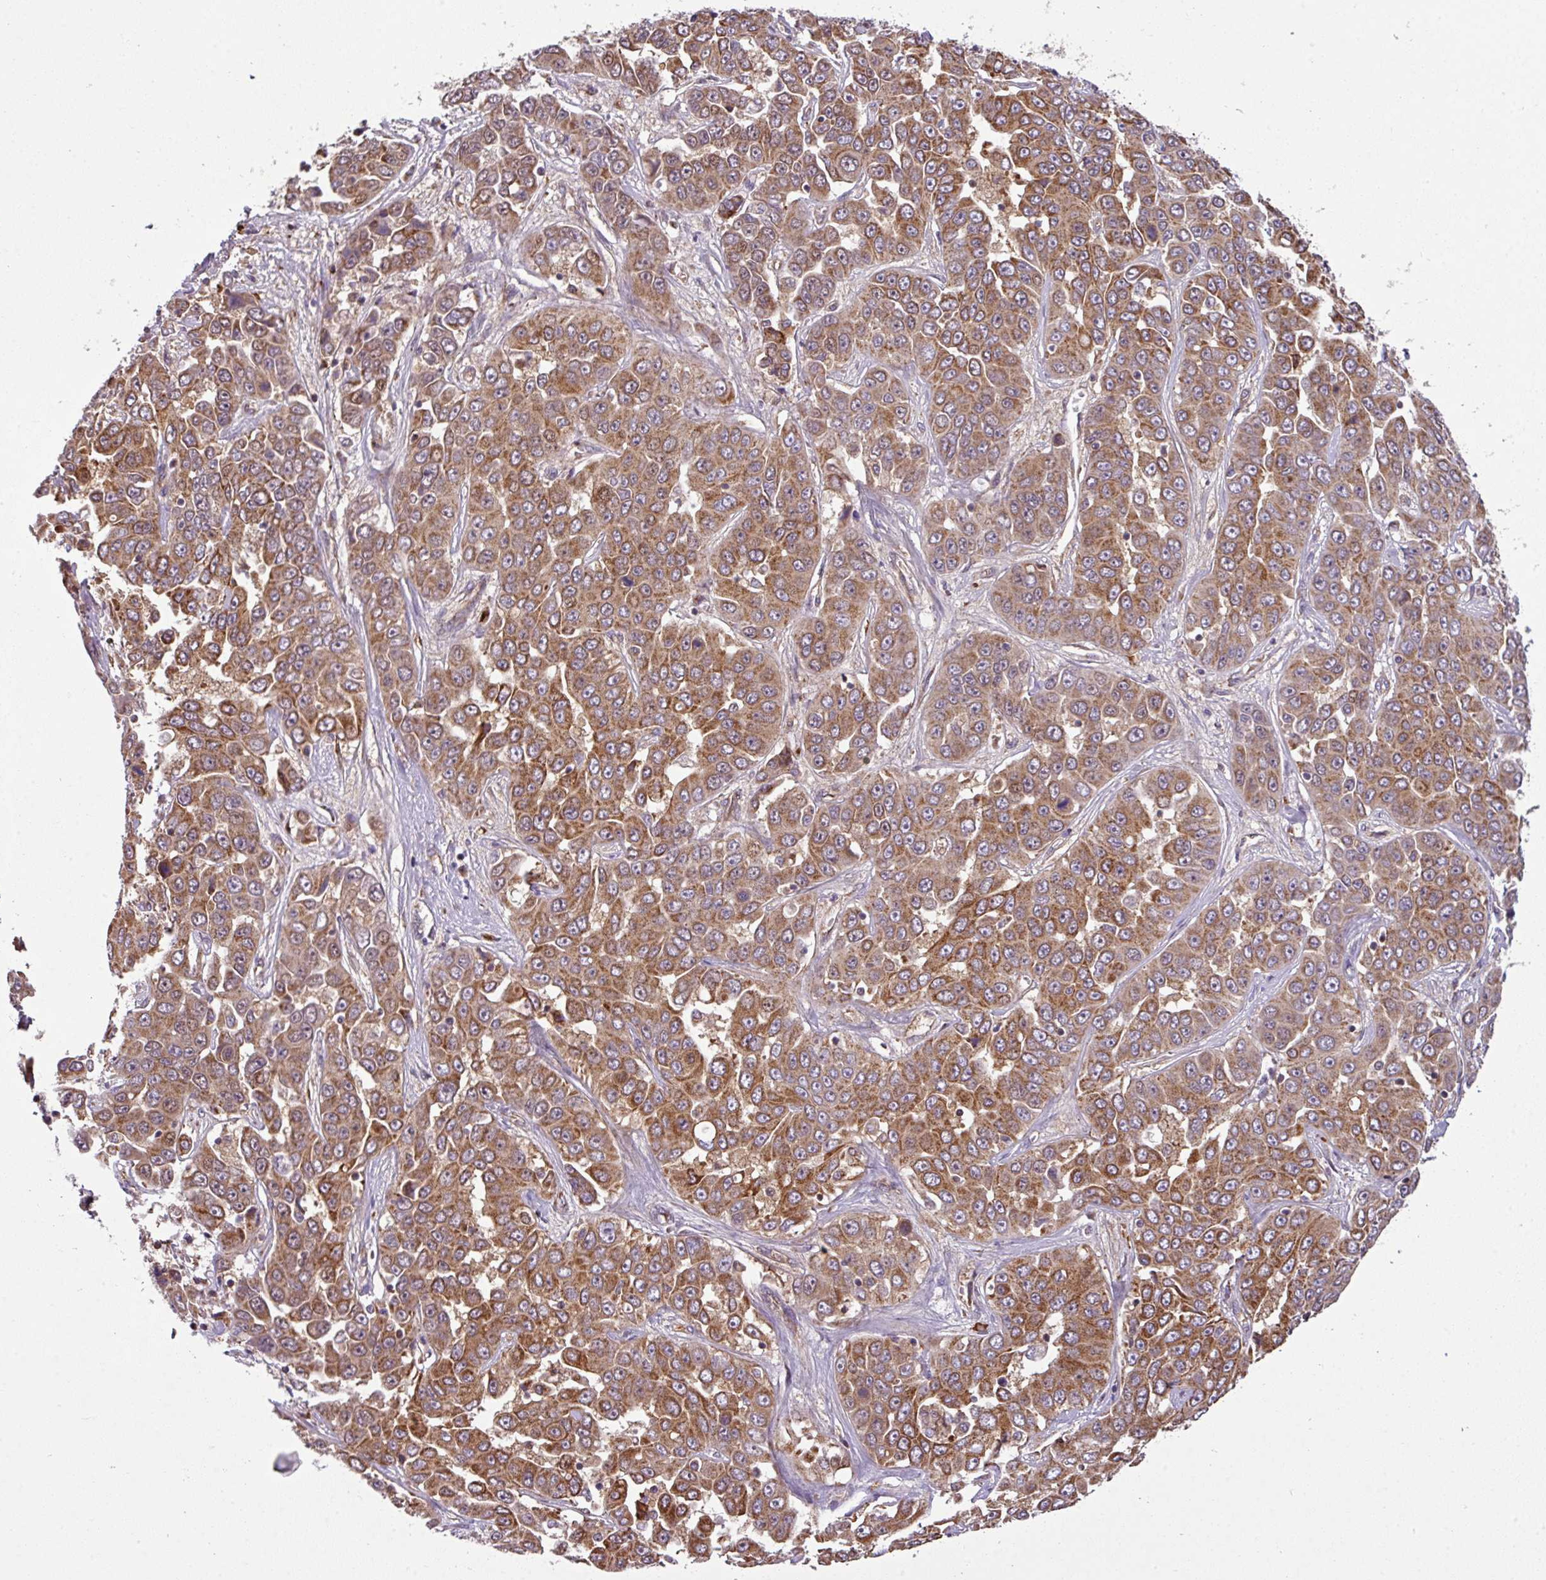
{"staining": {"intensity": "strong", "quantity": ">75%", "location": "cytoplasmic/membranous"}, "tissue": "liver cancer", "cell_type": "Tumor cells", "image_type": "cancer", "snomed": [{"axis": "morphology", "description": "Cholangiocarcinoma"}, {"axis": "topography", "description": "Liver"}], "caption": "Tumor cells show high levels of strong cytoplasmic/membranous staining in approximately >75% of cells in cholangiocarcinoma (liver).", "gene": "PRELID3B", "patient": {"sex": "female", "age": 52}}